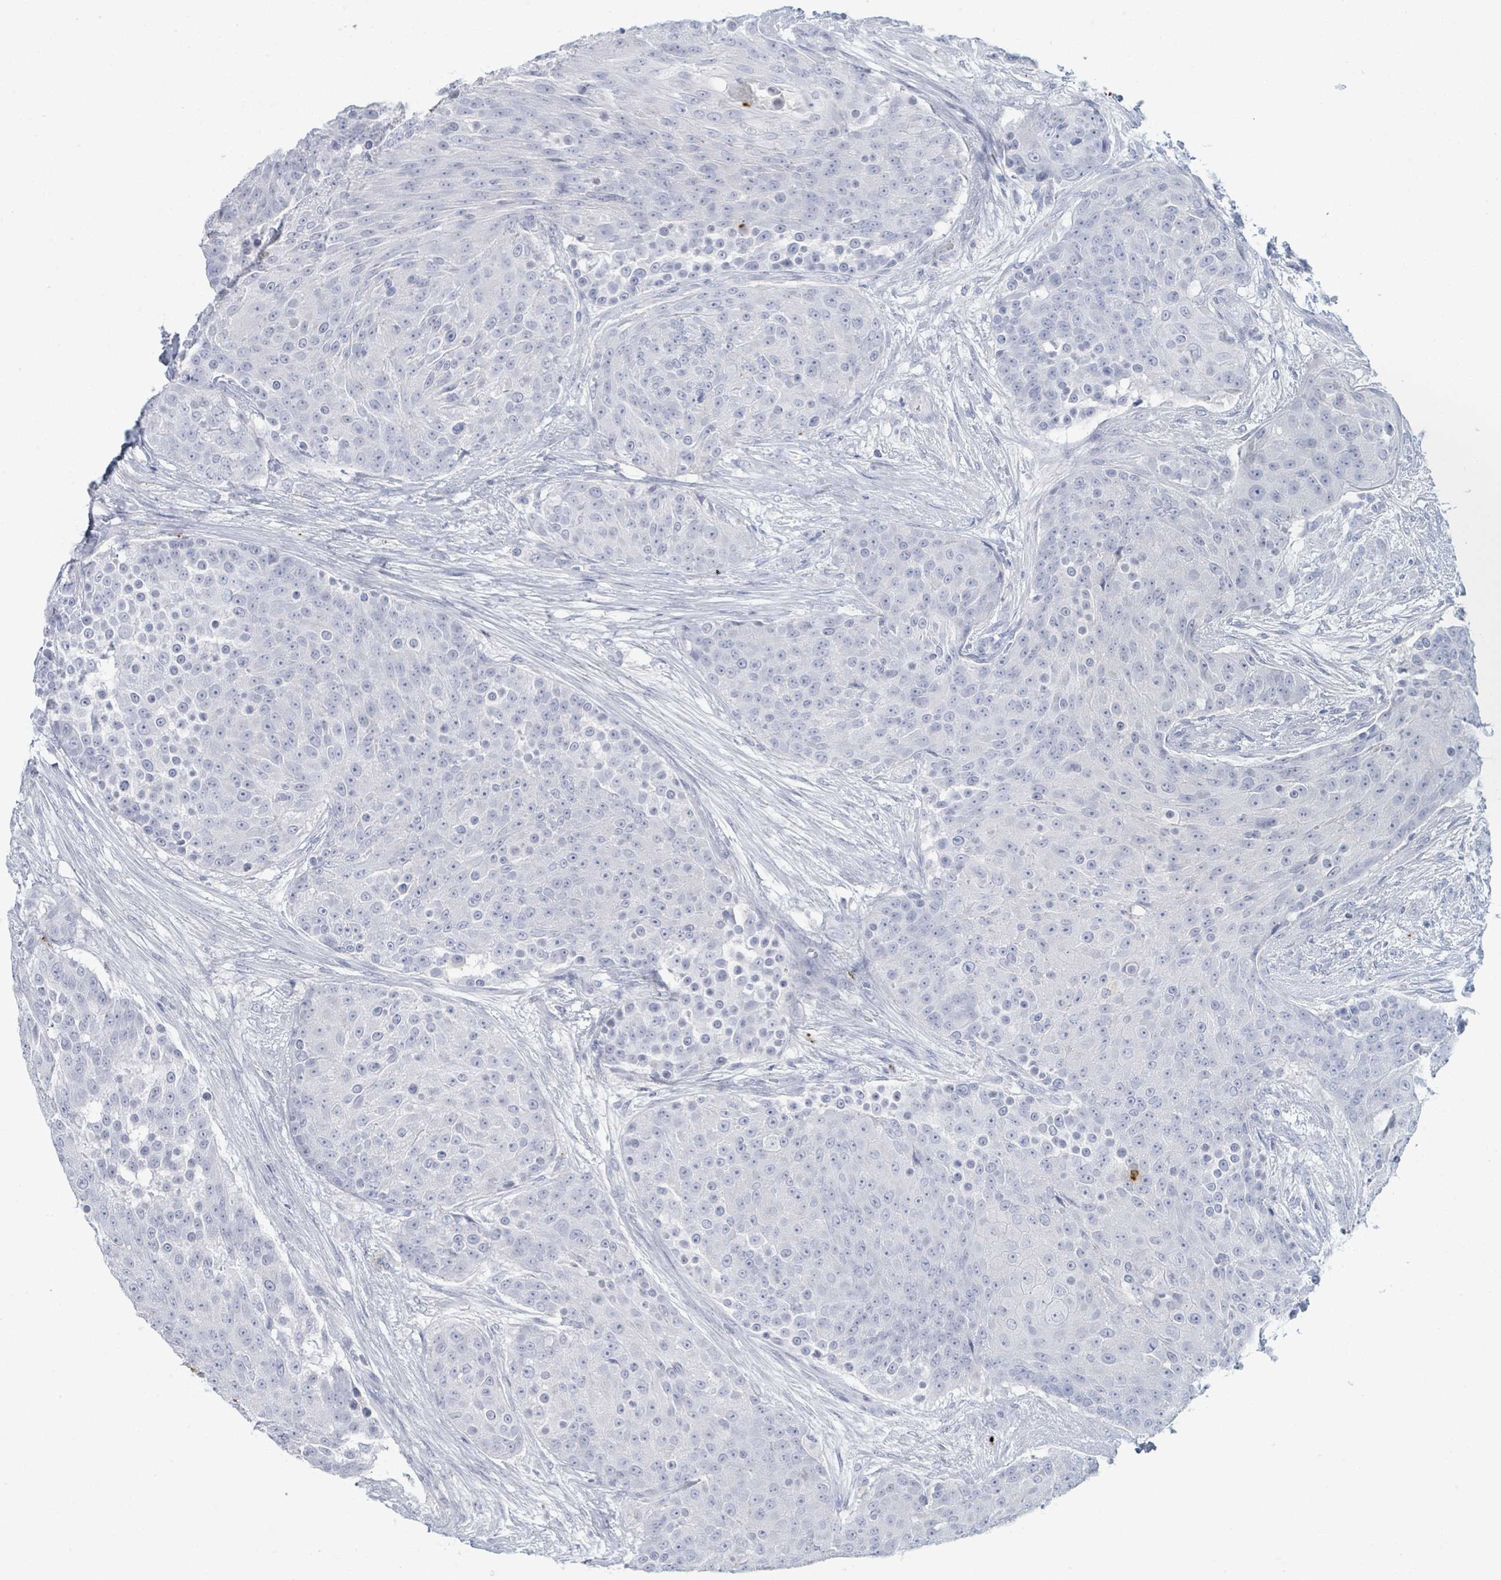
{"staining": {"intensity": "negative", "quantity": "none", "location": "none"}, "tissue": "urothelial cancer", "cell_type": "Tumor cells", "image_type": "cancer", "snomed": [{"axis": "morphology", "description": "Urothelial carcinoma, High grade"}, {"axis": "topography", "description": "Urinary bladder"}], "caption": "Immunohistochemical staining of urothelial cancer demonstrates no significant positivity in tumor cells. (Stains: DAB (3,3'-diaminobenzidine) IHC with hematoxylin counter stain, Microscopy: brightfield microscopy at high magnification).", "gene": "DEFA4", "patient": {"sex": "female", "age": 63}}